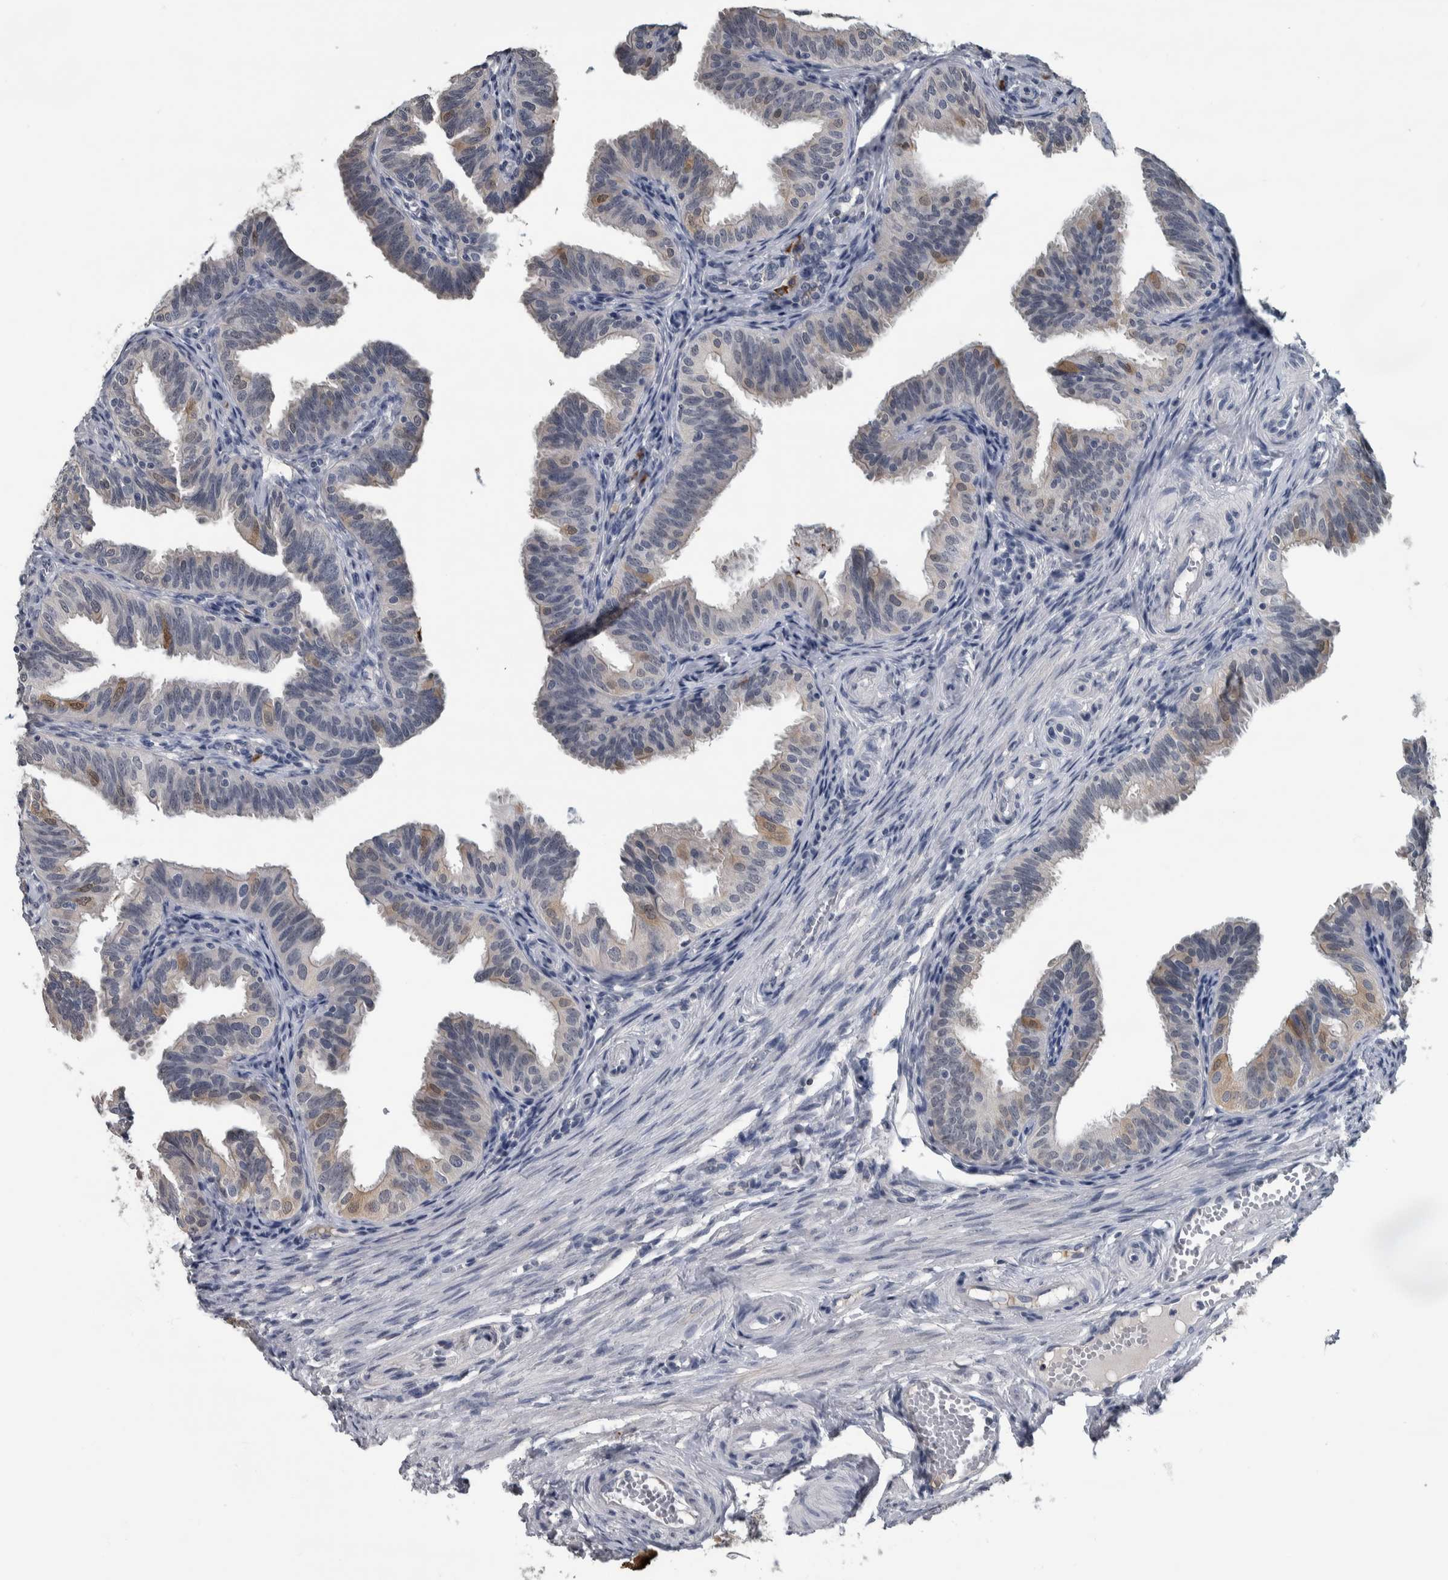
{"staining": {"intensity": "moderate", "quantity": "<25%", "location": "nuclear"}, "tissue": "fallopian tube", "cell_type": "Glandular cells", "image_type": "normal", "snomed": [{"axis": "morphology", "description": "Normal tissue, NOS"}, {"axis": "topography", "description": "Fallopian tube"}], "caption": "This photomicrograph demonstrates immunohistochemistry staining of benign human fallopian tube, with low moderate nuclear staining in approximately <25% of glandular cells.", "gene": "CAVIN4", "patient": {"sex": "female", "age": 35}}